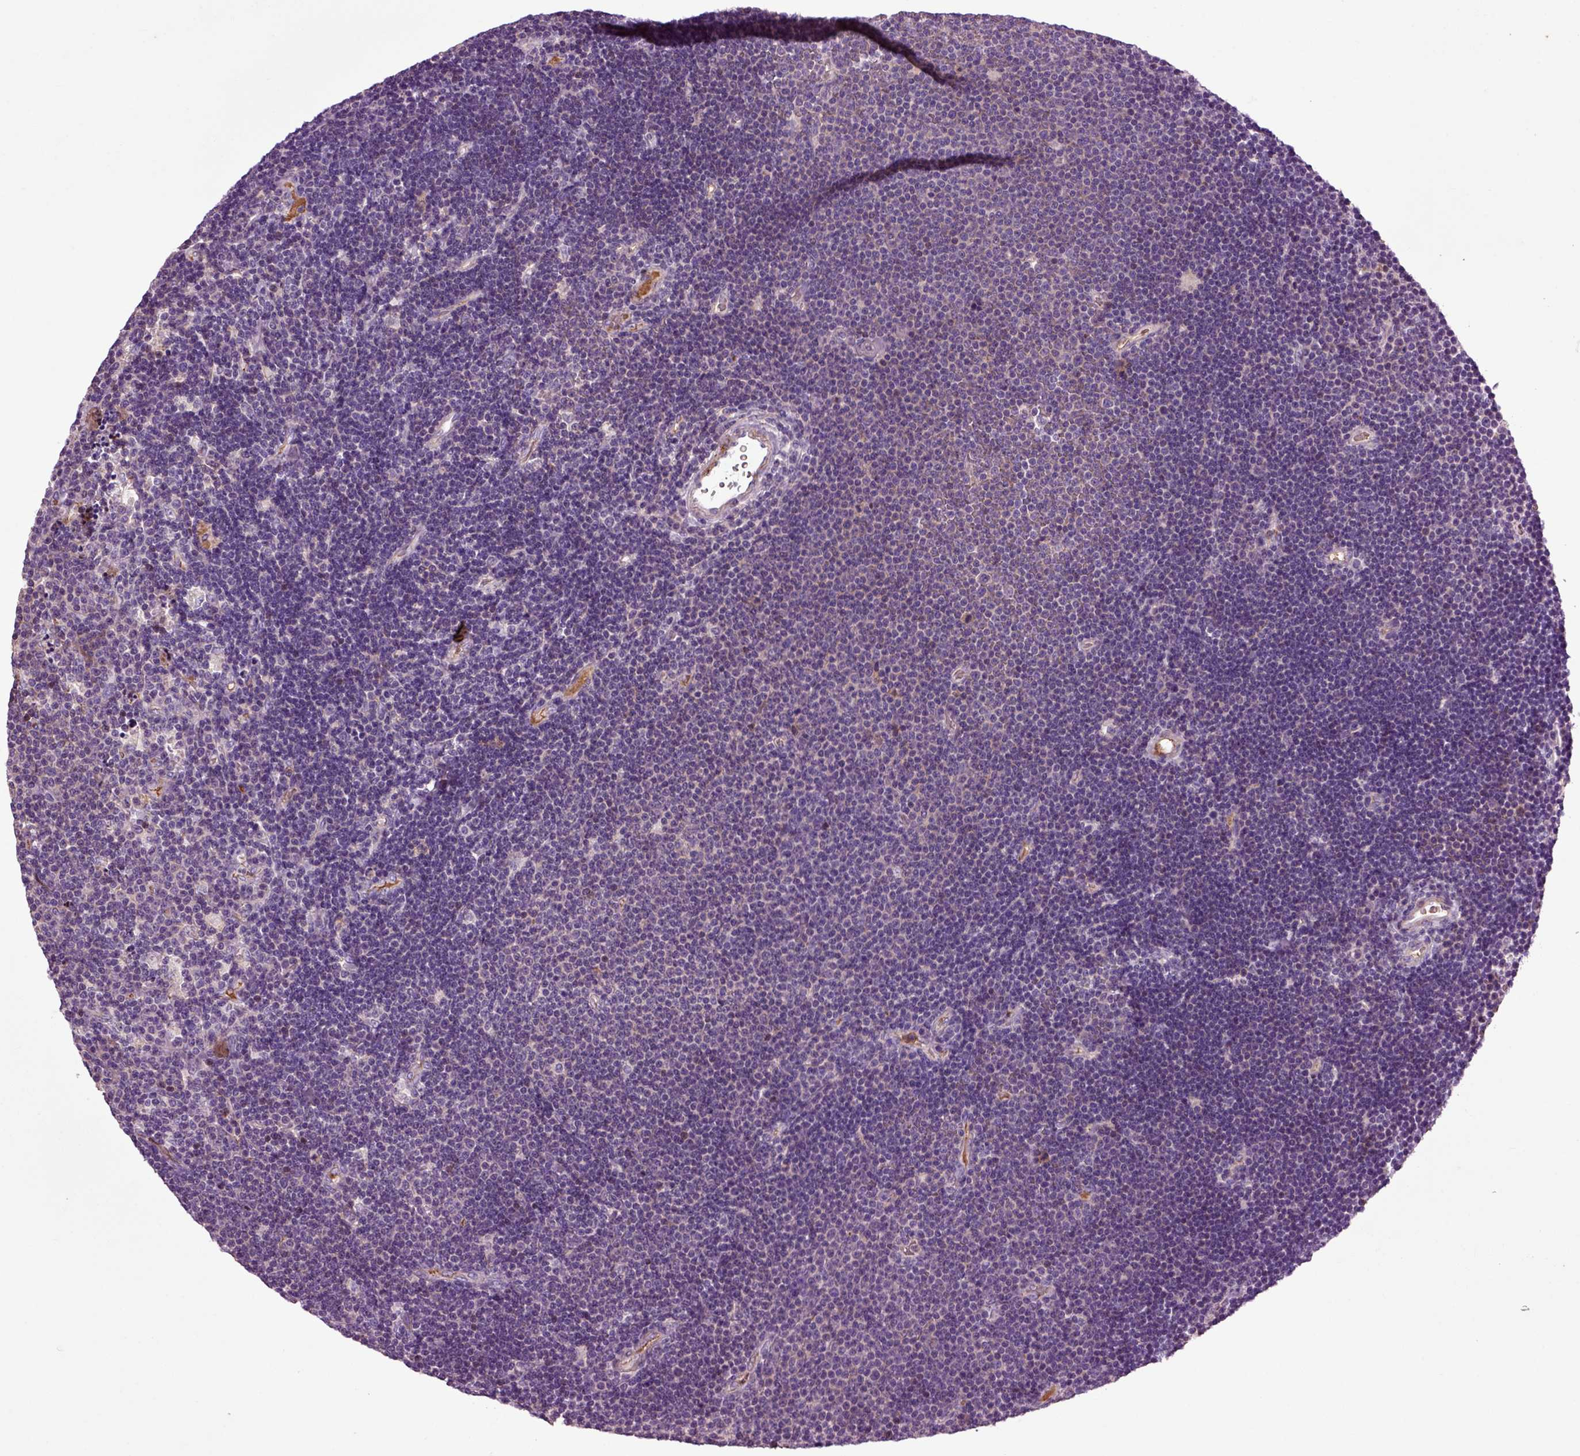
{"staining": {"intensity": "negative", "quantity": "none", "location": "none"}, "tissue": "lymphoma", "cell_type": "Tumor cells", "image_type": "cancer", "snomed": [{"axis": "morphology", "description": "Malignant lymphoma, non-Hodgkin's type, Low grade"}, {"axis": "topography", "description": "Brain"}], "caption": "High power microscopy histopathology image of an immunohistochemistry (IHC) photomicrograph of lymphoma, revealing no significant staining in tumor cells. The staining was performed using DAB to visualize the protein expression in brown, while the nuclei were stained in blue with hematoxylin (Magnification: 20x).", "gene": "SPON1", "patient": {"sex": "female", "age": 66}}